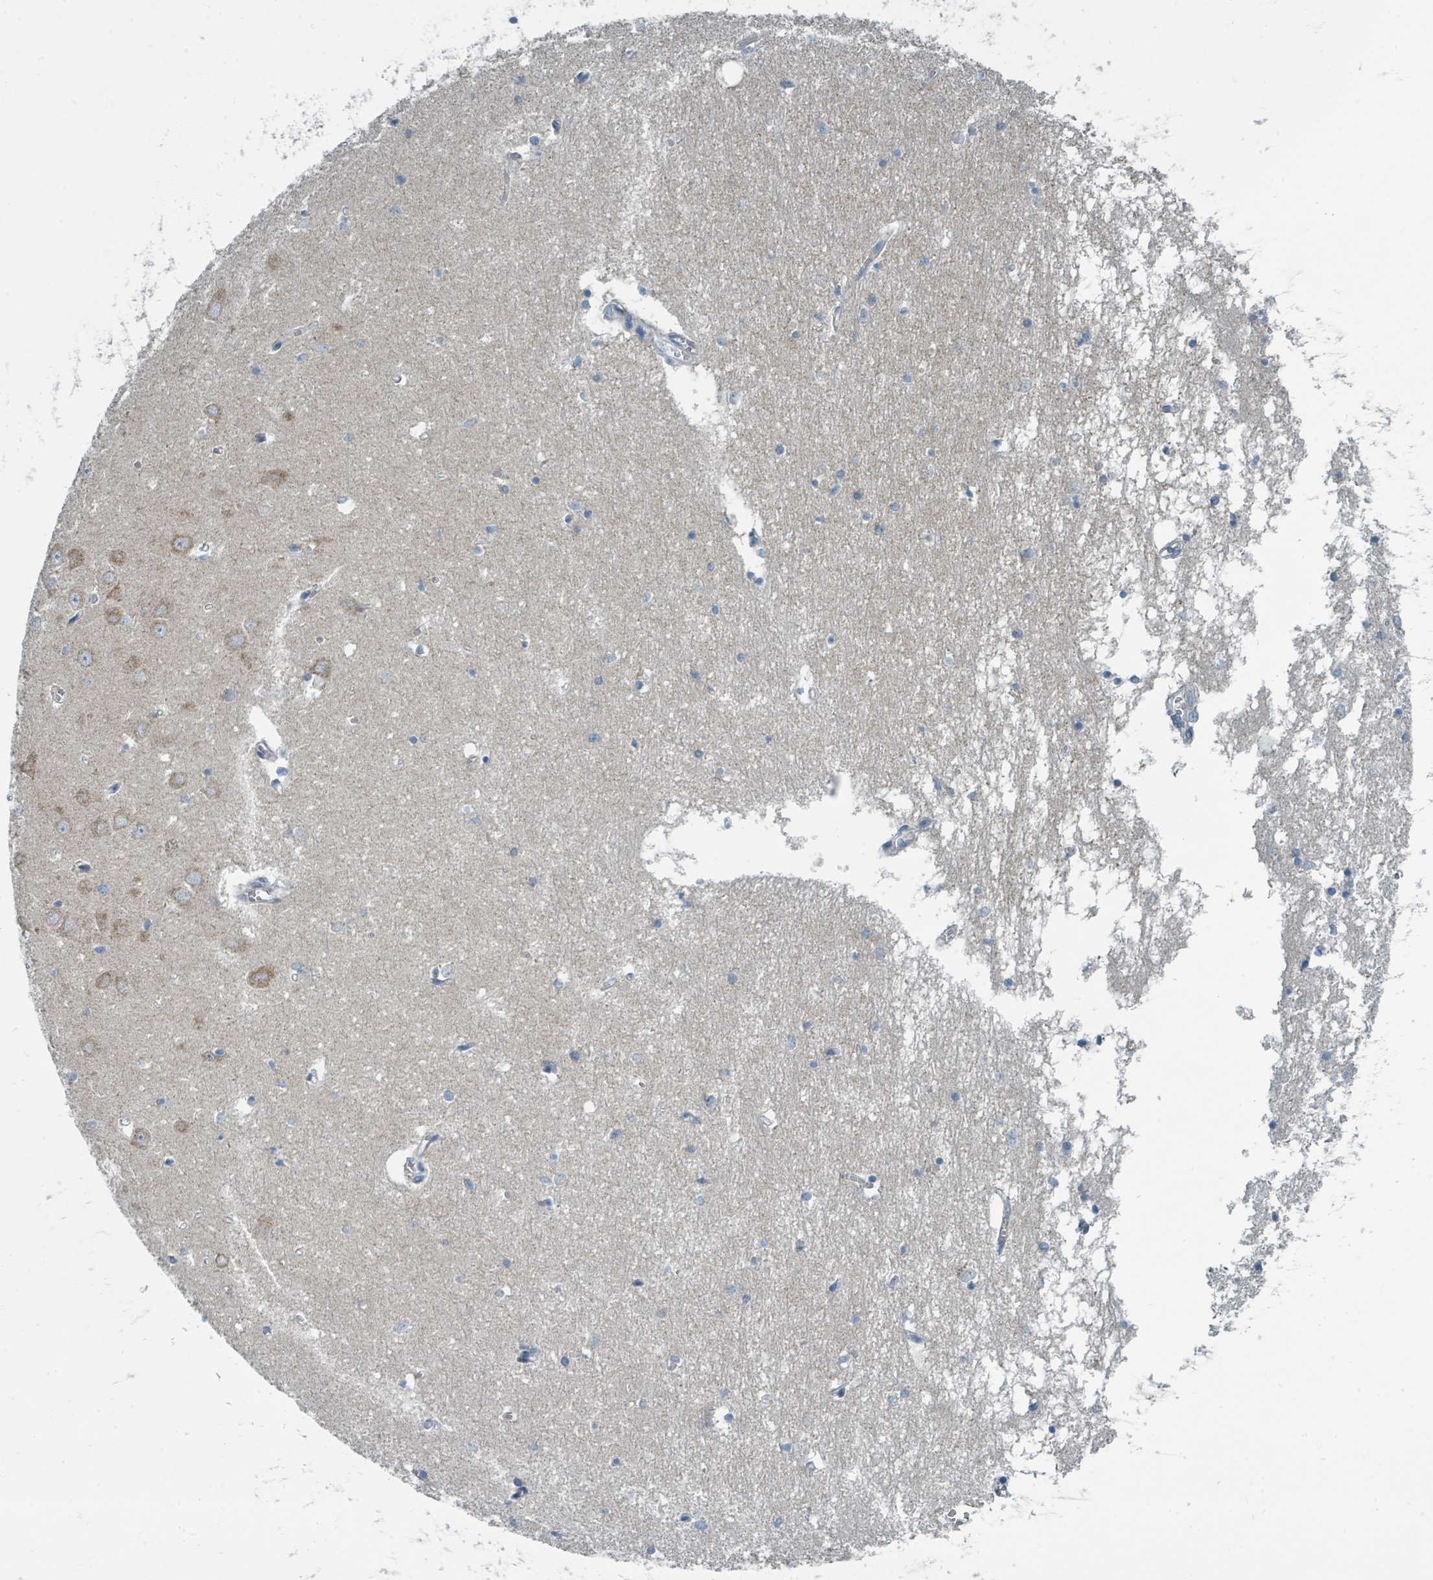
{"staining": {"intensity": "negative", "quantity": "none", "location": "none"}, "tissue": "hippocampus", "cell_type": "Glial cells", "image_type": "normal", "snomed": [{"axis": "morphology", "description": "Normal tissue, NOS"}, {"axis": "topography", "description": "Hippocampus"}], "caption": "A high-resolution image shows immunohistochemistry (IHC) staining of unremarkable hippocampus, which exhibits no significant positivity in glial cells. (Stains: DAB (3,3'-diaminobenzidine) immunohistochemistry (IHC) with hematoxylin counter stain, Microscopy: brightfield microscopy at high magnification).", "gene": "SLC25A23", "patient": {"sex": "male", "age": 70}}